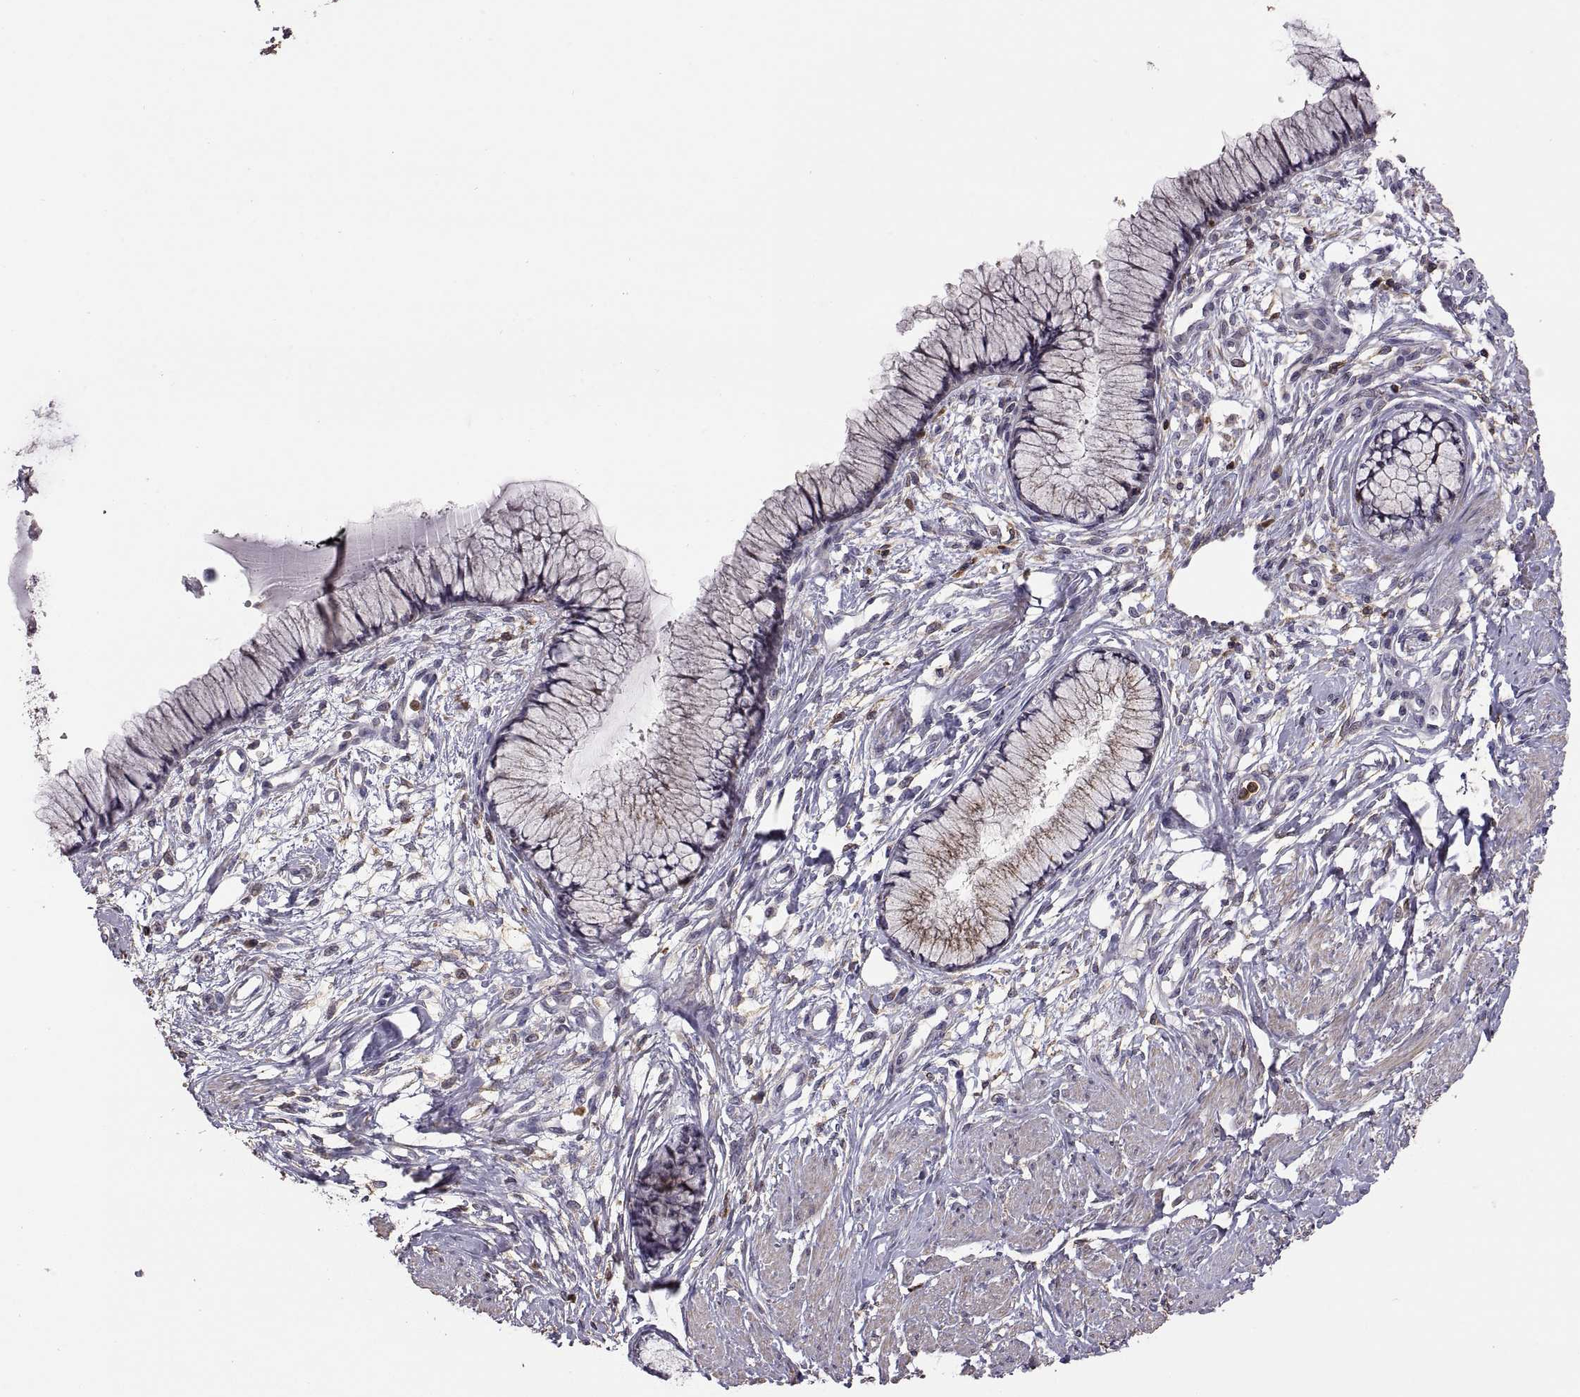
{"staining": {"intensity": "negative", "quantity": "none", "location": "none"}, "tissue": "cervix", "cell_type": "Glandular cells", "image_type": "normal", "snomed": [{"axis": "morphology", "description": "Normal tissue, NOS"}, {"axis": "topography", "description": "Cervix"}], "caption": "DAB (3,3'-diaminobenzidine) immunohistochemical staining of unremarkable human cervix displays no significant staining in glandular cells. (DAB (3,3'-diaminobenzidine) immunohistochemistry (IHC) visualized using brightfield microscopy, high magnification).", "gene": "ACAP1", "patient": {"sex": "female", "age": 37}}